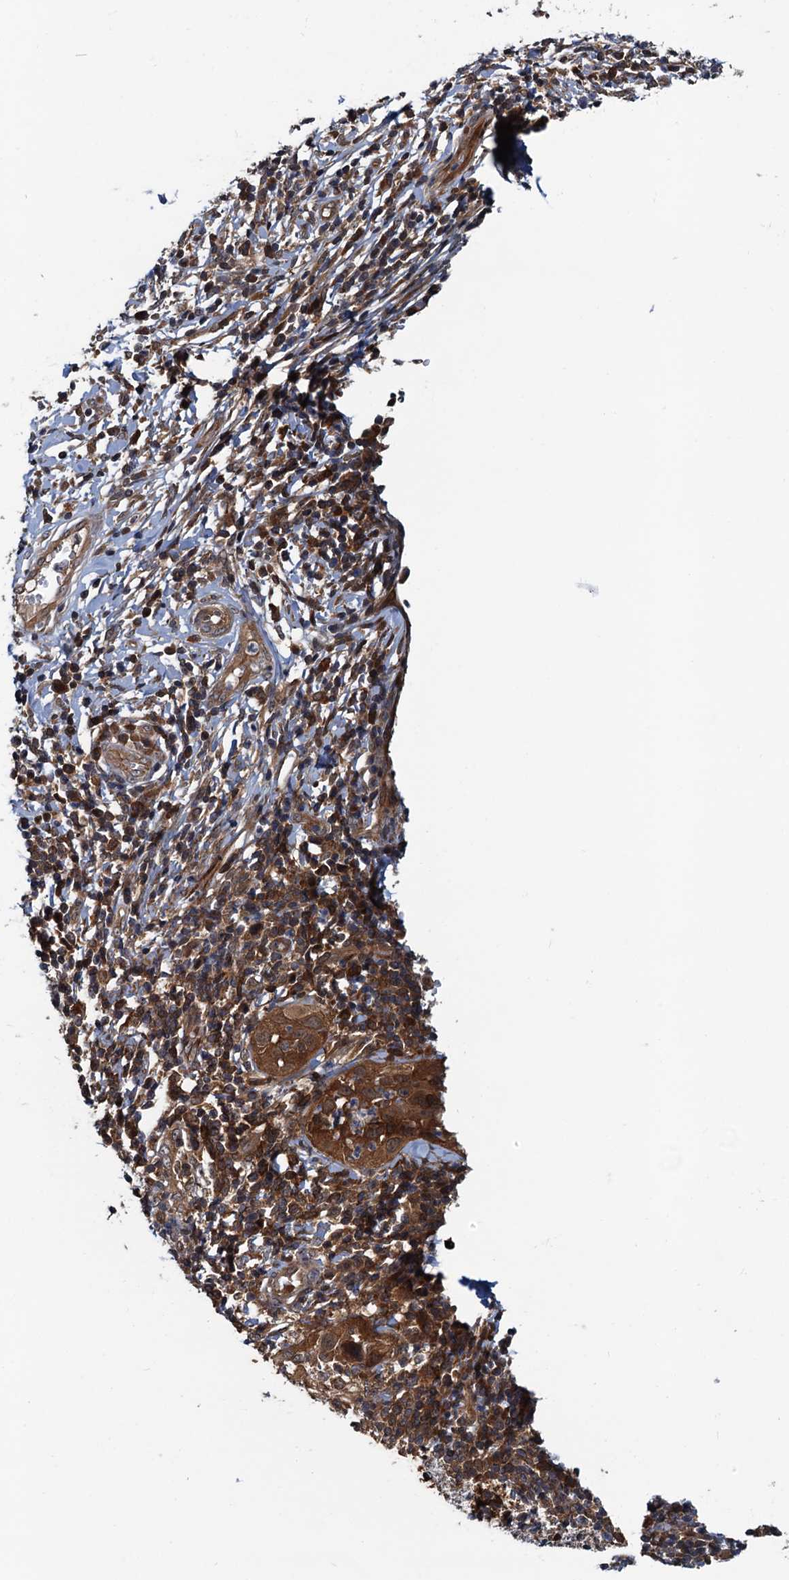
{"staining": {"intensity": "moderate", "quantity": ">75%", "location": "cytoplasmic/membranous"}, "tissue": "cervical cancer", "cell_type": "Tumor cells", "image_type": "cancer", "snomed": [{"axis": "morphology", "description": "Squamous cell carcinoma, NOS"}, {"axis": "topography", "description": "Cervix"}], "caption": "Human cervical squamous cell carcinoma stained for a protein (brown) shows moderate cytoplasmic/membranous positive staining in approximately >75% of tumor cells.", "gene": "AAGAB", "patient": {"sex": "female", "age": 31}}